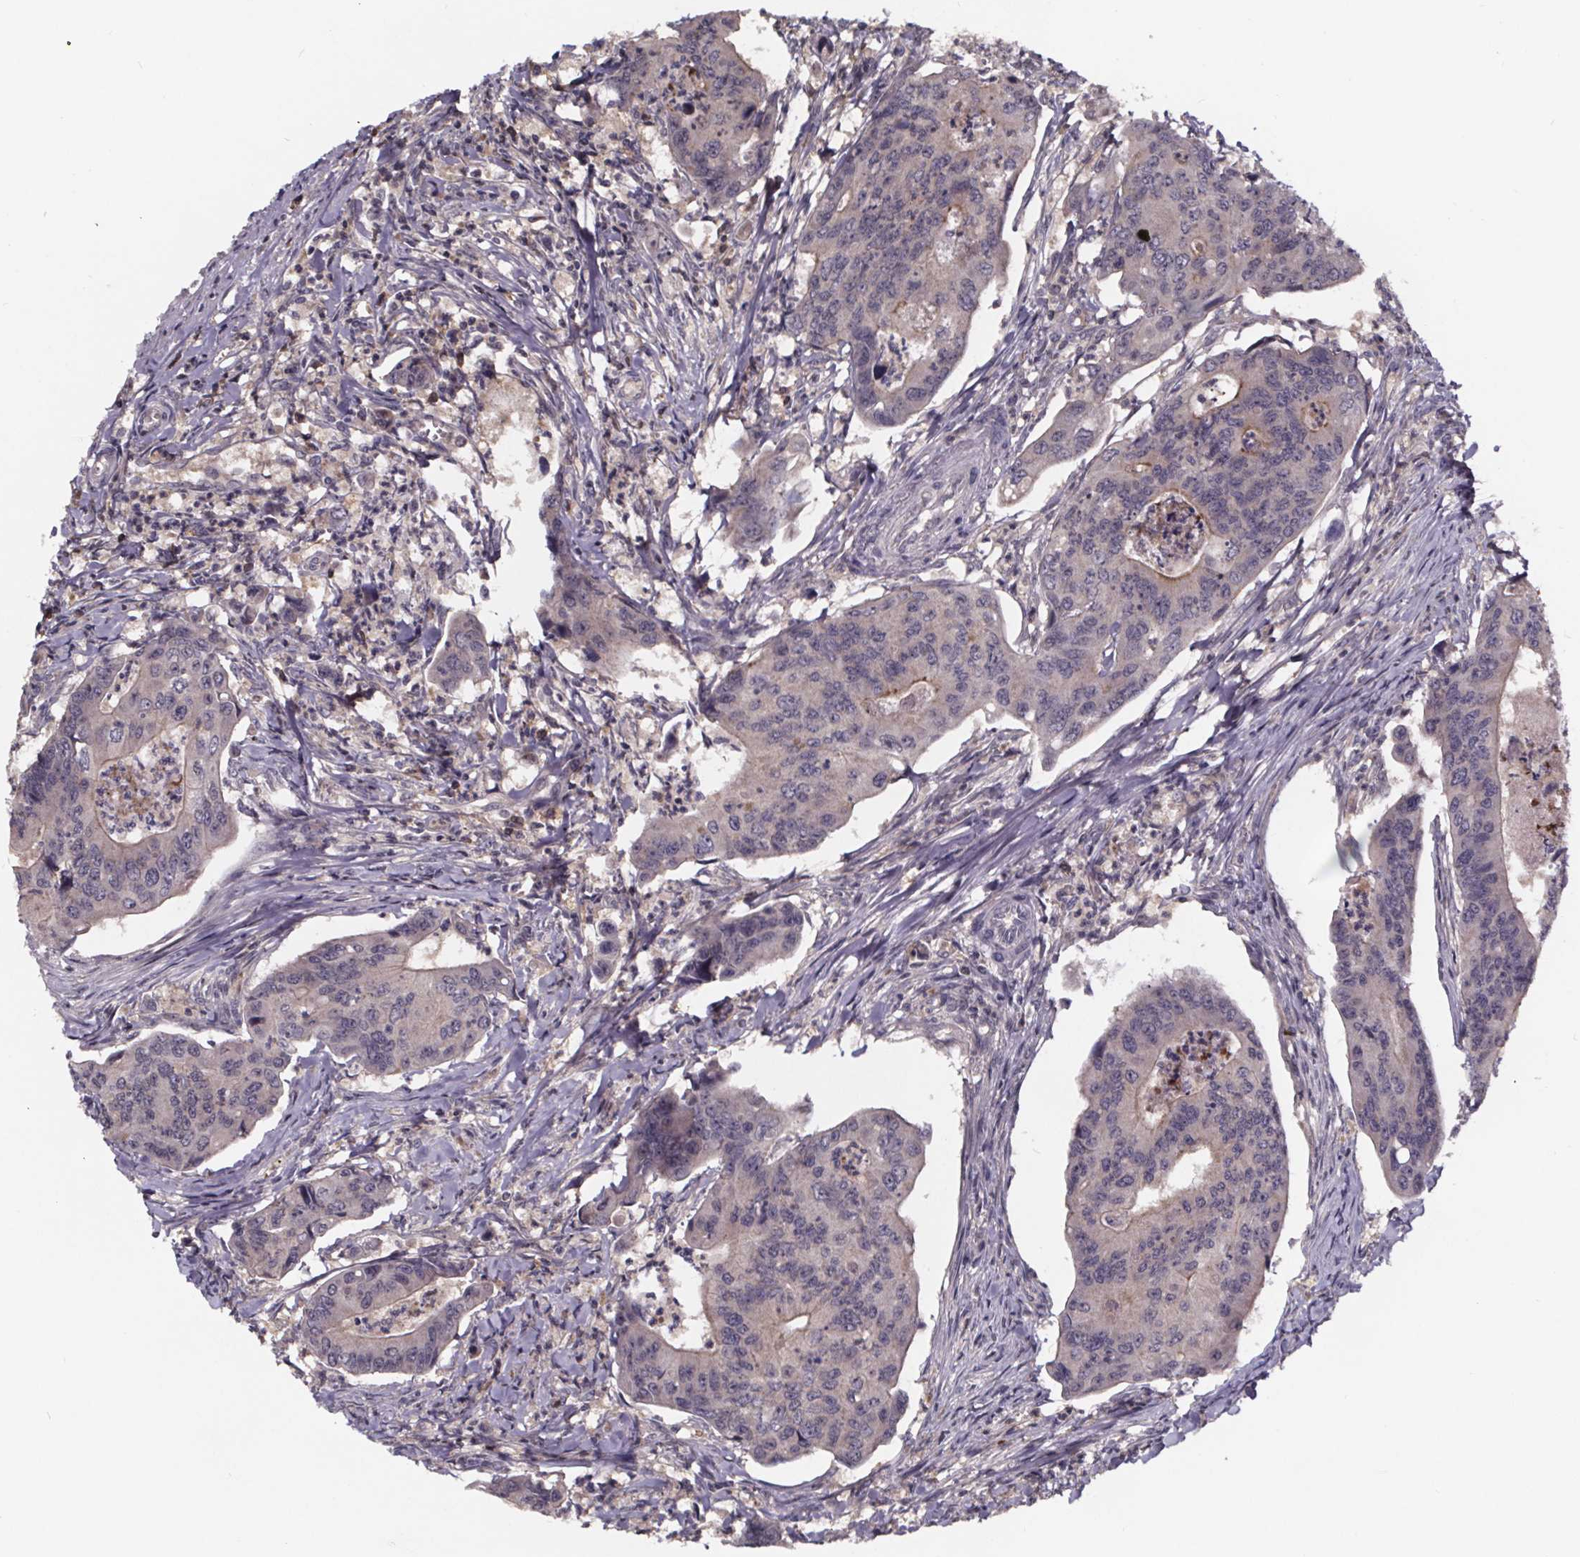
{"staining": {"intensity": "weak", "quantity": "<25%", "location": "cytoplasmic/membranous"}, "tissue": "colorectal cancer", "cell_type": "Tumor cells", "image_type": "cancer", "snomed": [{"axis": "morphology", "description": "Adenocarcinoma, NOS"}, {"axis": "topography", "description": "Colon"}], "caption": "A micrograph of colorectal cancer stained for a protein shows no brown staining in tumor cells.", "gene": "SMIM1", "patient": {"sex": "female", "age": 67}}